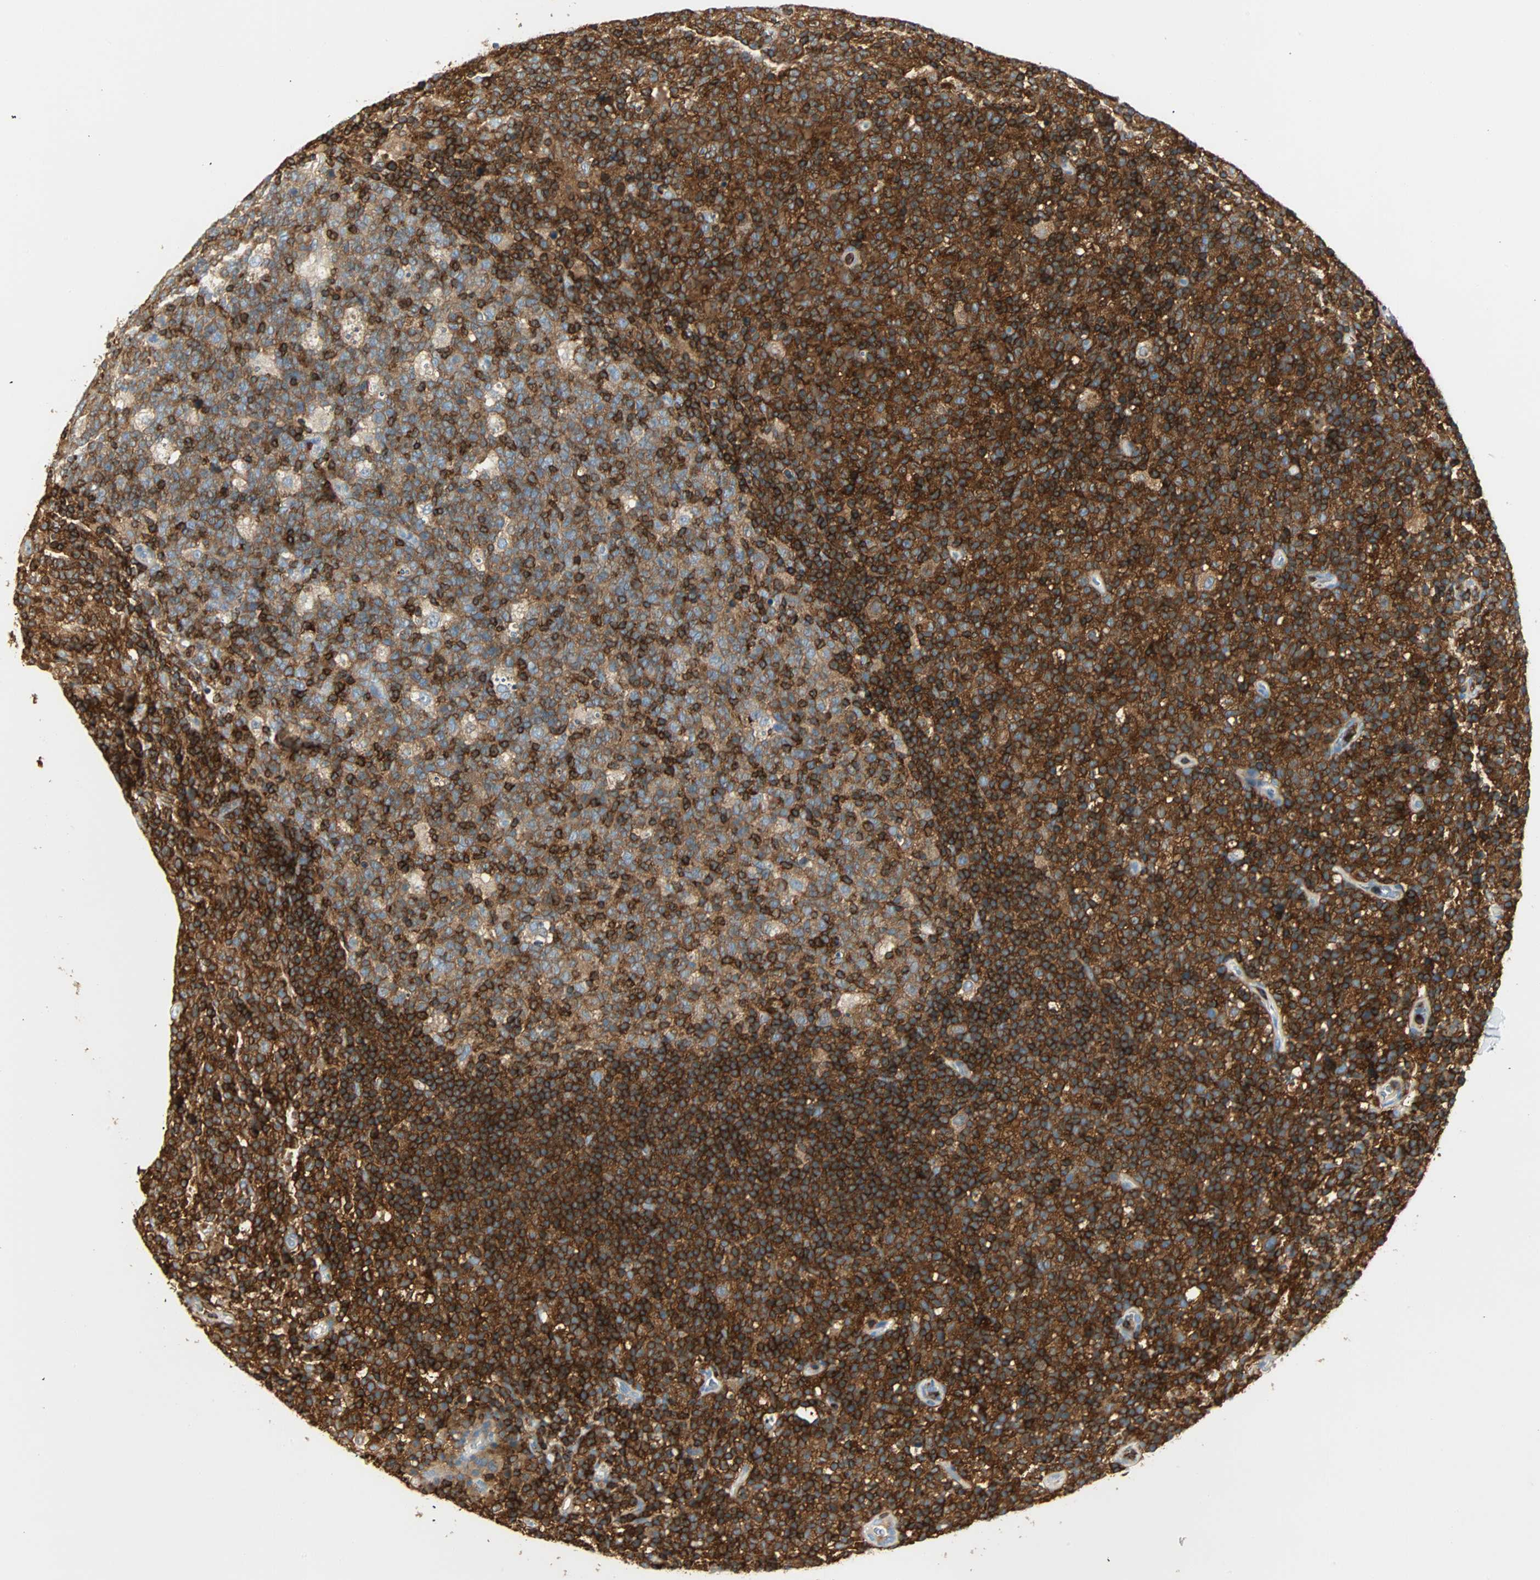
{"staining": {"intensity": "strong", "quantity": "25%-75%", "location": "cytoplasmic/membranous"}, "tissue": "lymph node", "cell_type": "Germinal center cells", "image_type": "normal", "snomed": [{"axis": "morphology", "description": "Normal tissue, NOS"}, {"axis": "morphology", "description": "Inflammation, NOS"}, {"axis": "topography", "description": "Lymph node"}], "caption": "Protein expression analysis of normal lymph node displays strong cytoplasmic/membranous positivity in approximately 25%-75% of germinal center cells. (IHC, brightfield microscopy, high magnification).", "gene": "FMNL1", "patient": {"sex": "male", "age": 55}}